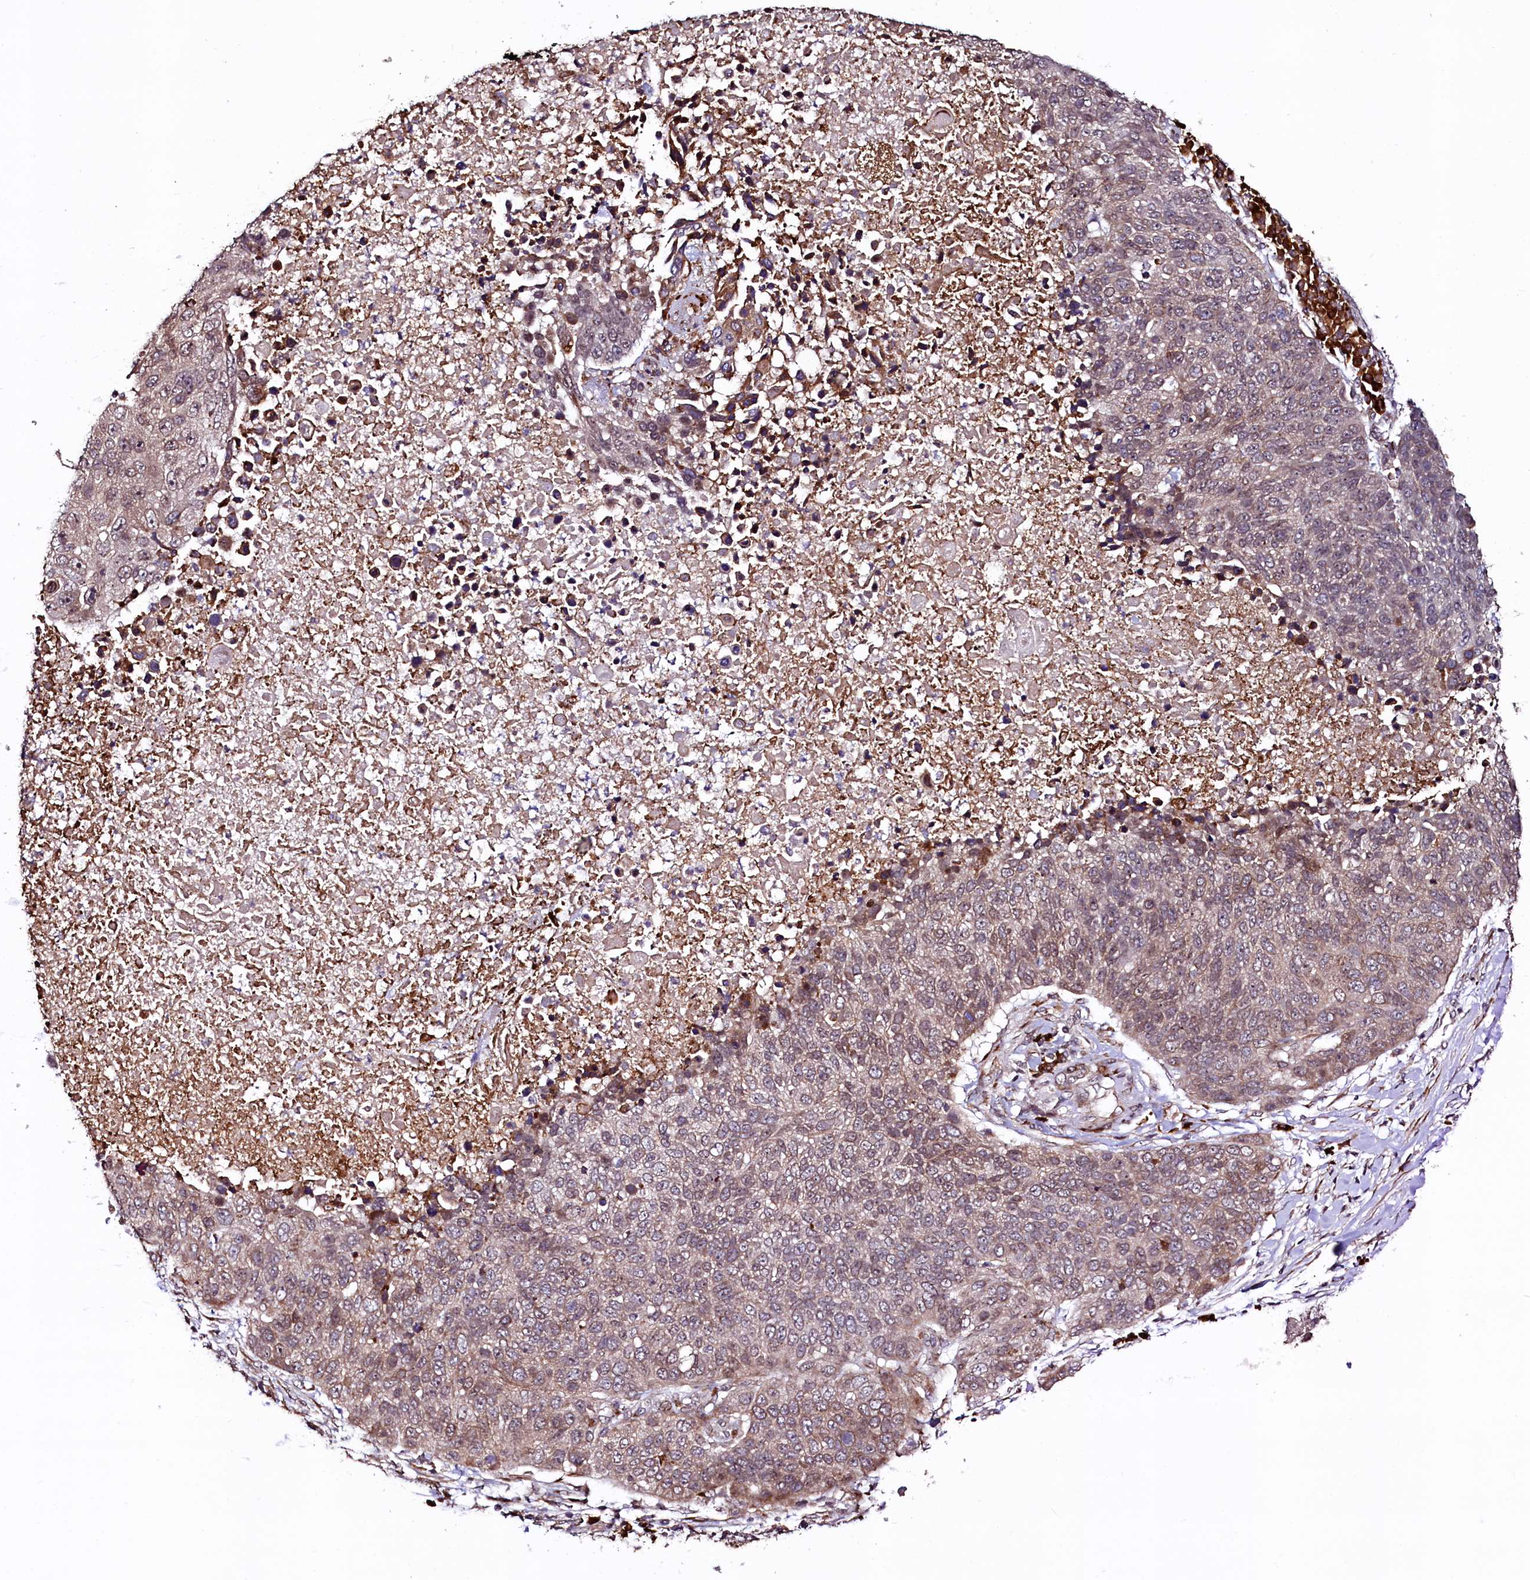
{"staining": {"intensity": "weak", "quantity": "25%-75%", "location": "cytoplasmic/membranous,nuclear"}, "tissue": "lung cancer", "cell_type": "Tumor cells", "image_type": "cancer", "snomed": [{"axis": "morphology", "description": "Normal tissue, NOS"}, {"axis": "morphology", "description": "Squamous cell carcinoma, NOS"}, {"axis": "topography", "description": "Lymph node"}, {"axis": "topography", "description": "Lung"}], "caption": "Protein expression analysis of lung cancer exhibits weak cytoplasmic/membranous and nuclear staining in approximately 25%-75% of tumor cells.", "gene": "C5orf15", "patient": {"sex": "male", "age": 66}}